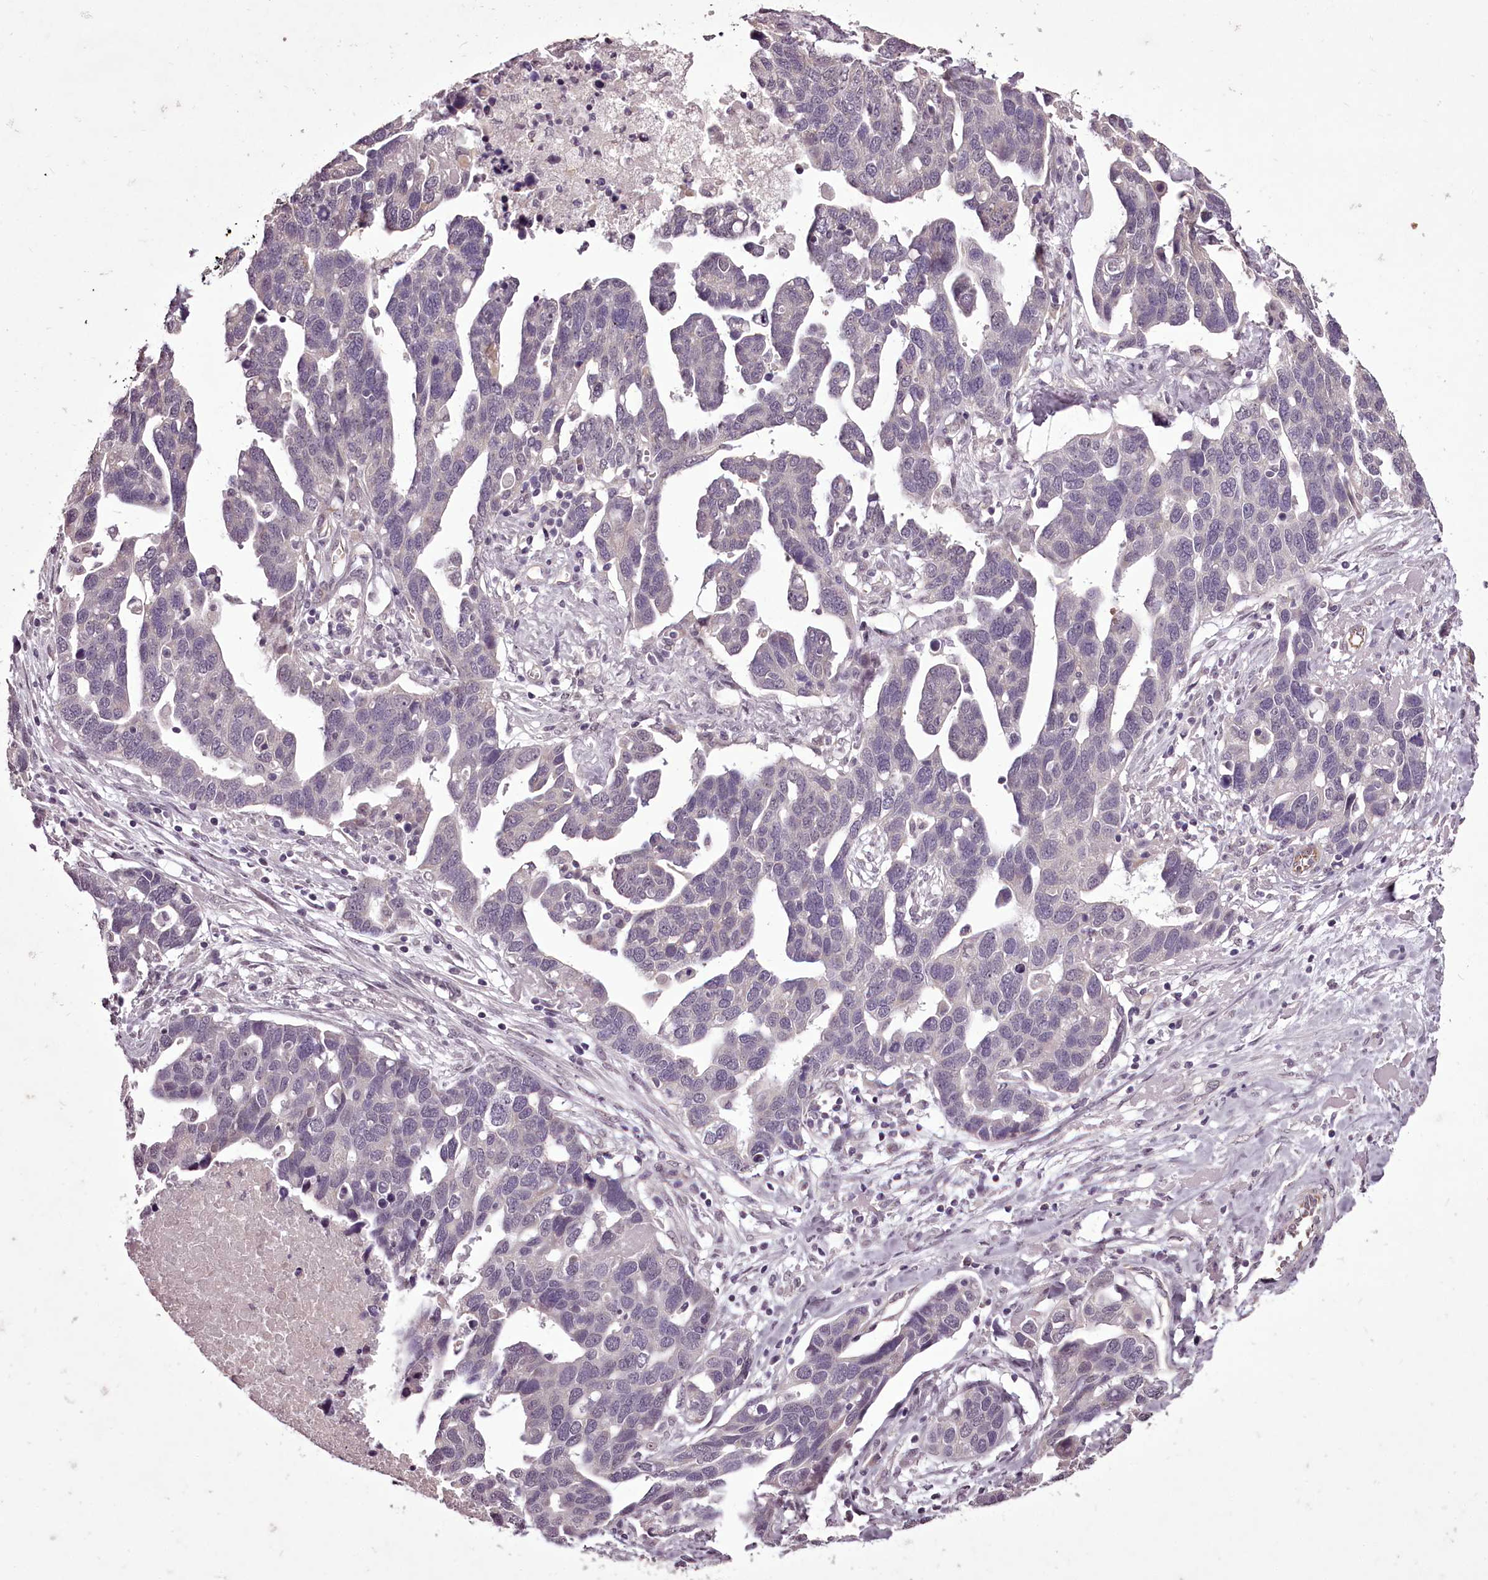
{"staining": {"intensity": "negative", "quantity": "none", "location": "none"}, "tissue": "ovarian cancer", "cell_type": "Tumor cells", "image_type": "cancer", "snomed": [{"axis": "morphology", "description": "Cystadenocarcinoma, serous, NOS"}, {"axis": "topography", "description": "Ovary"}], "caption": "Histopathology image shows no significant protein positivity in tumor cells of ovarian serous cystadenocarcinoma. The staining was performed using DAB to visualize the protein expression in brown, while the nuclei were stained in blue with hematoxylin (Magnification: 20x).", "gene": "C1orf56", "patient": {"sex": "female", "age": 54}}